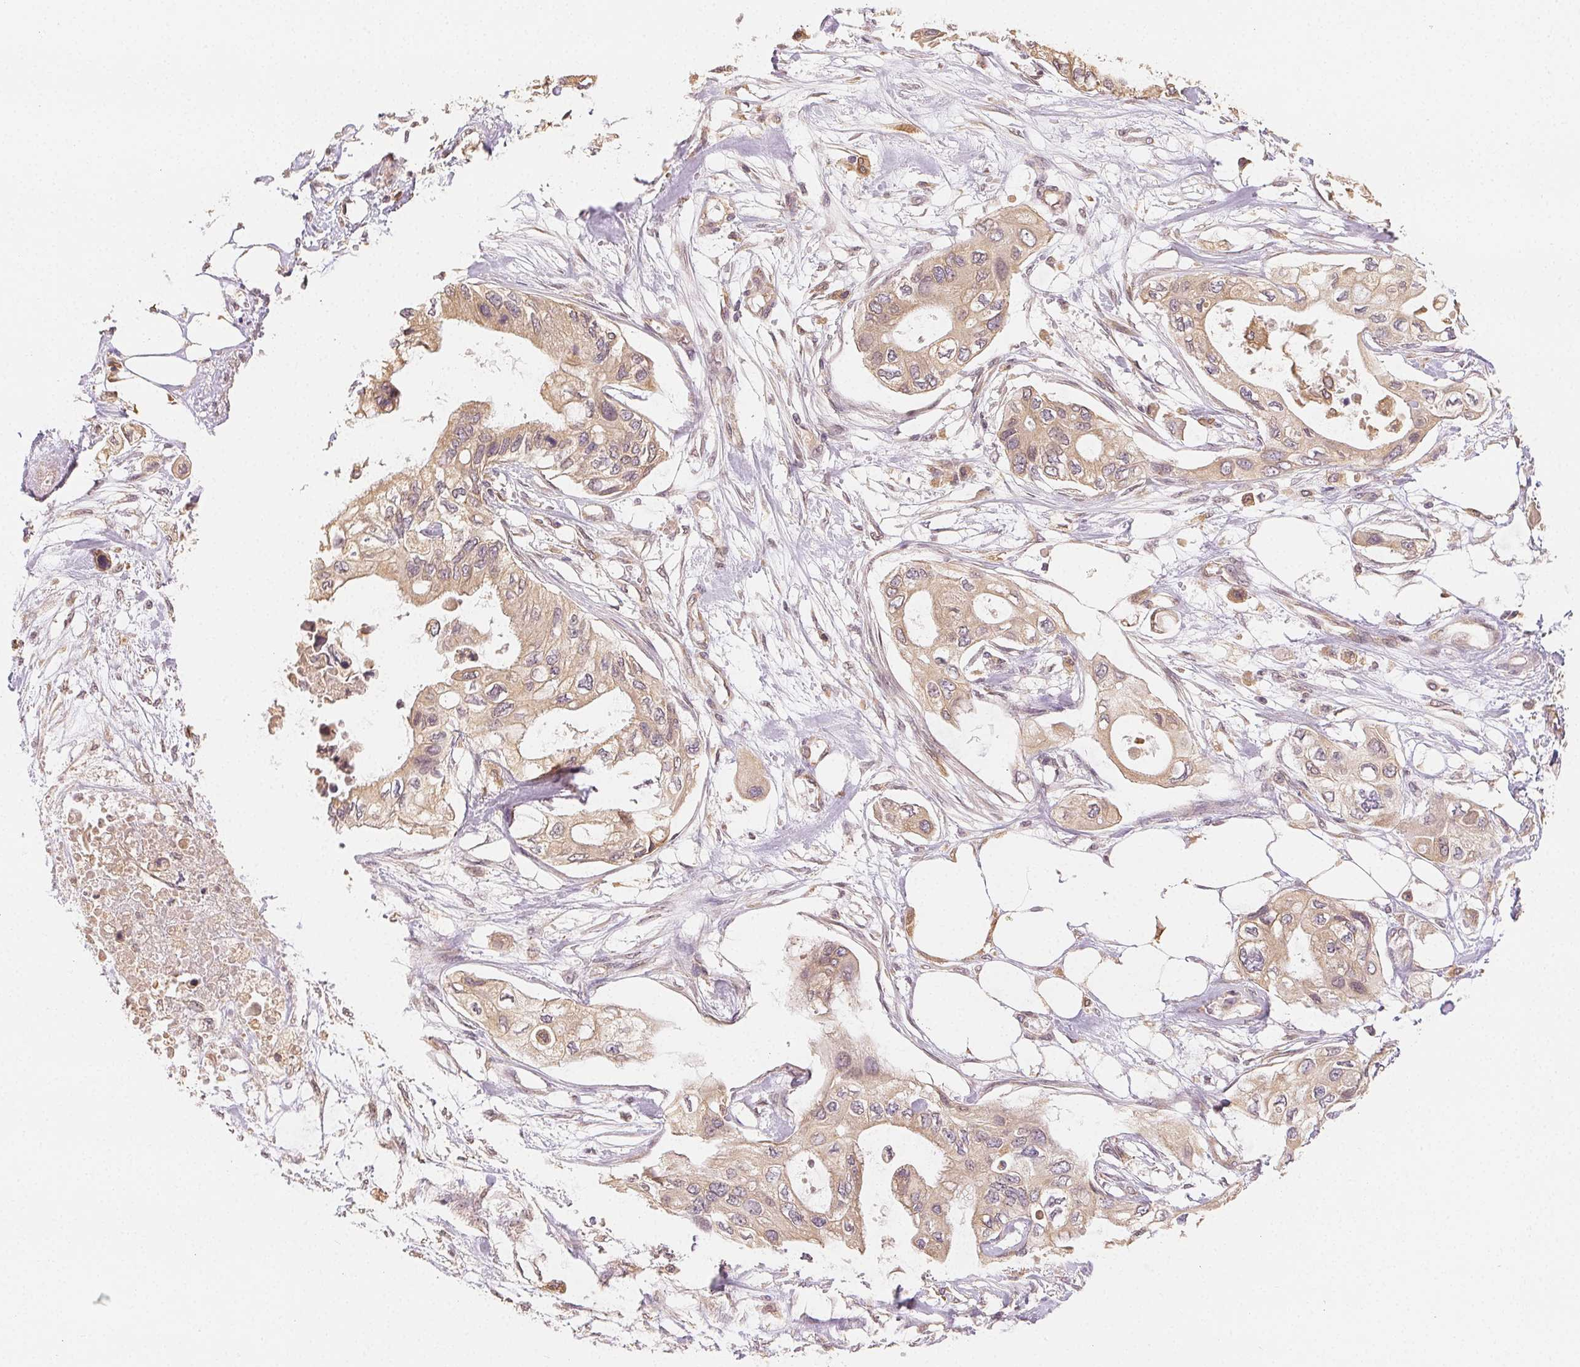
{"staining": {"intensity": "weak", "quantity": ">75%", "location": "cytoplasmic/membranous"}, "tissue": "pancreatic cancer", "cell_type": "Tumor cells", "image_type": "cancer", "snomed": [{"axis": "morphology", "description": "Adenocarcinoma, NOS"}, {"axis": "topography", "description": "Pancreas"}], "caption": "Brown immunohistochemical staining in human pancreatic cancer displays weak cytoplasmic/membranous staining in approximately >75% of tumor cells. The protein of interest is stained brown, and the nuclei are stained in blue (DAB IHC with brightfield microscopy, high magnification).", "gene": "SEZ6L2", "patient": {"sex": "female", "age": 63}}